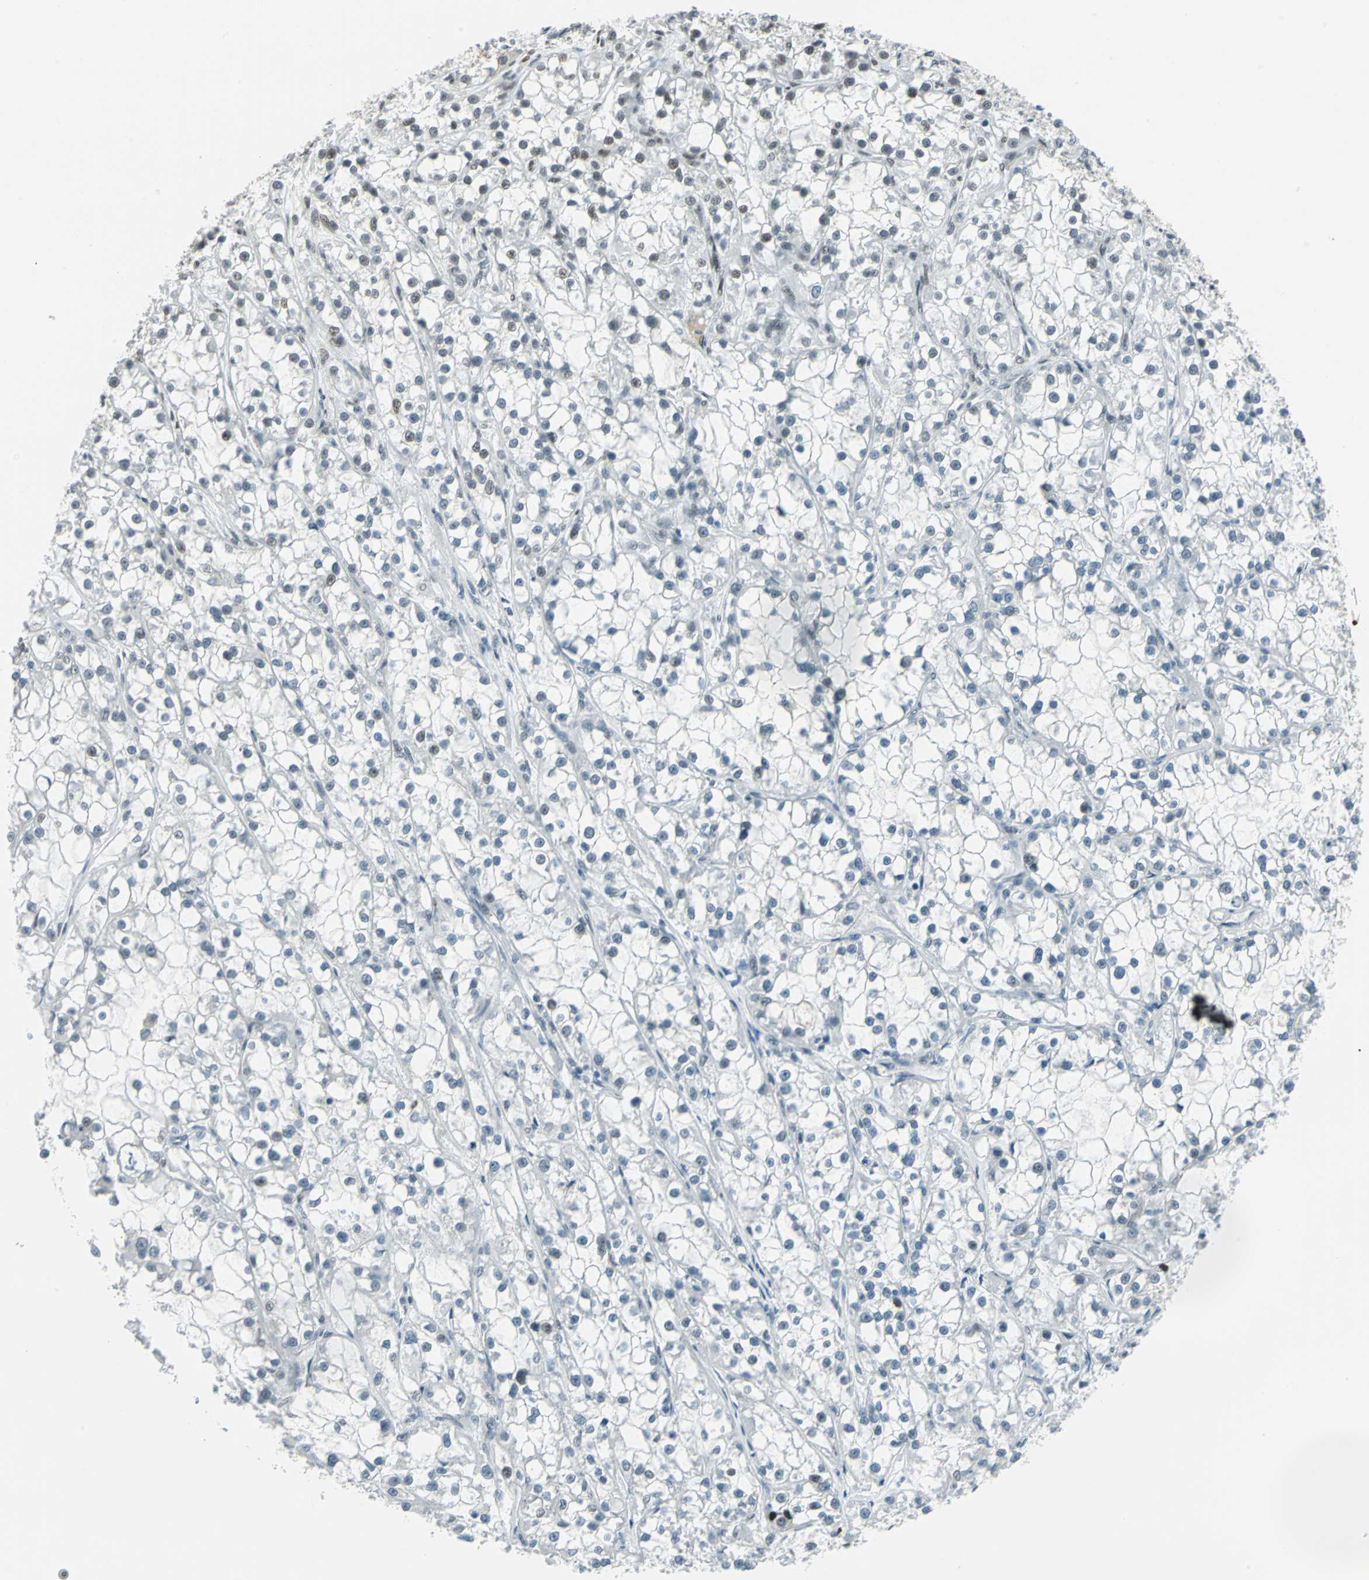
{"staining": {"intensity": "negative", "quantity": "none", "location": "none"}, "tissue": "renal cancer", "cell_type": "Tumor cells", "image_type": "cancer", "snomed": [{"axis": "morphology", "description": "Adenocarcinoma, NOS"}, {"axis": "topography", "description": "Kidney"}], "caption": "Photomicrograph shows no significant protein positivity in tumor cells of renal cancer (adenocarcinoma).", "gene": "MTMR10", "patient": {"sex": "female", "age": 52}}